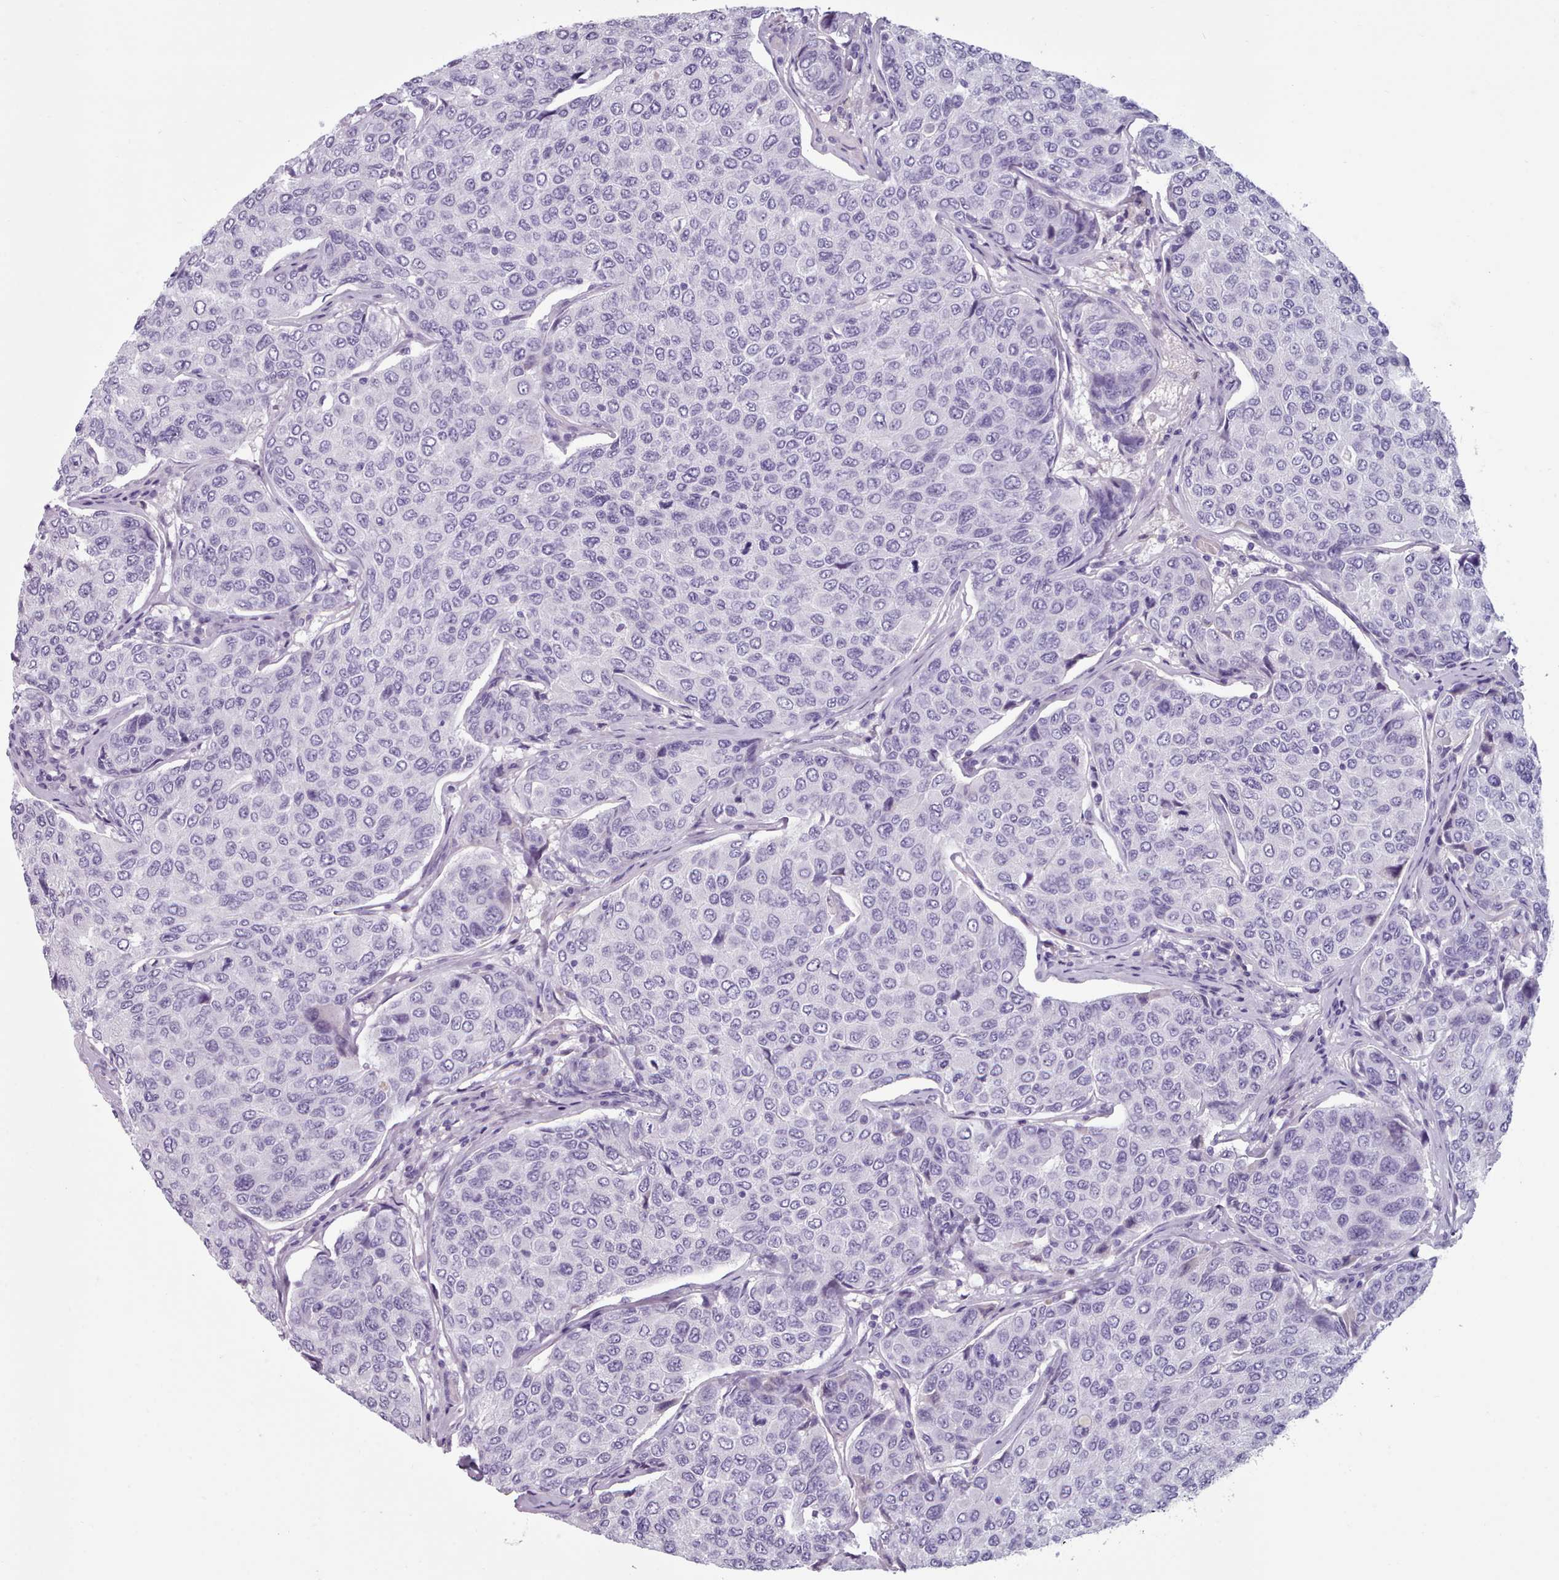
{"staining": {"intensity": "negative", "quantity": "none", "location": "none"}, "tissue": "breast cancer", "cell_type": "Tumor cells", "image_type": "cancer", "snomed": [{"axis": "morphology", "description": "Duct carcinoma"}, {"axis": "topography", "description": "Breast"}], "caption": "A high-resolution micrograph shows immunohistochemistry staining of infiltrating ductal carcinoma (breast), which exhibits no significant staining in tumor cells. Nuclei are stained in blue.", "gene": "ZNF43", "patient": {"sex": "female", "age": 55}}